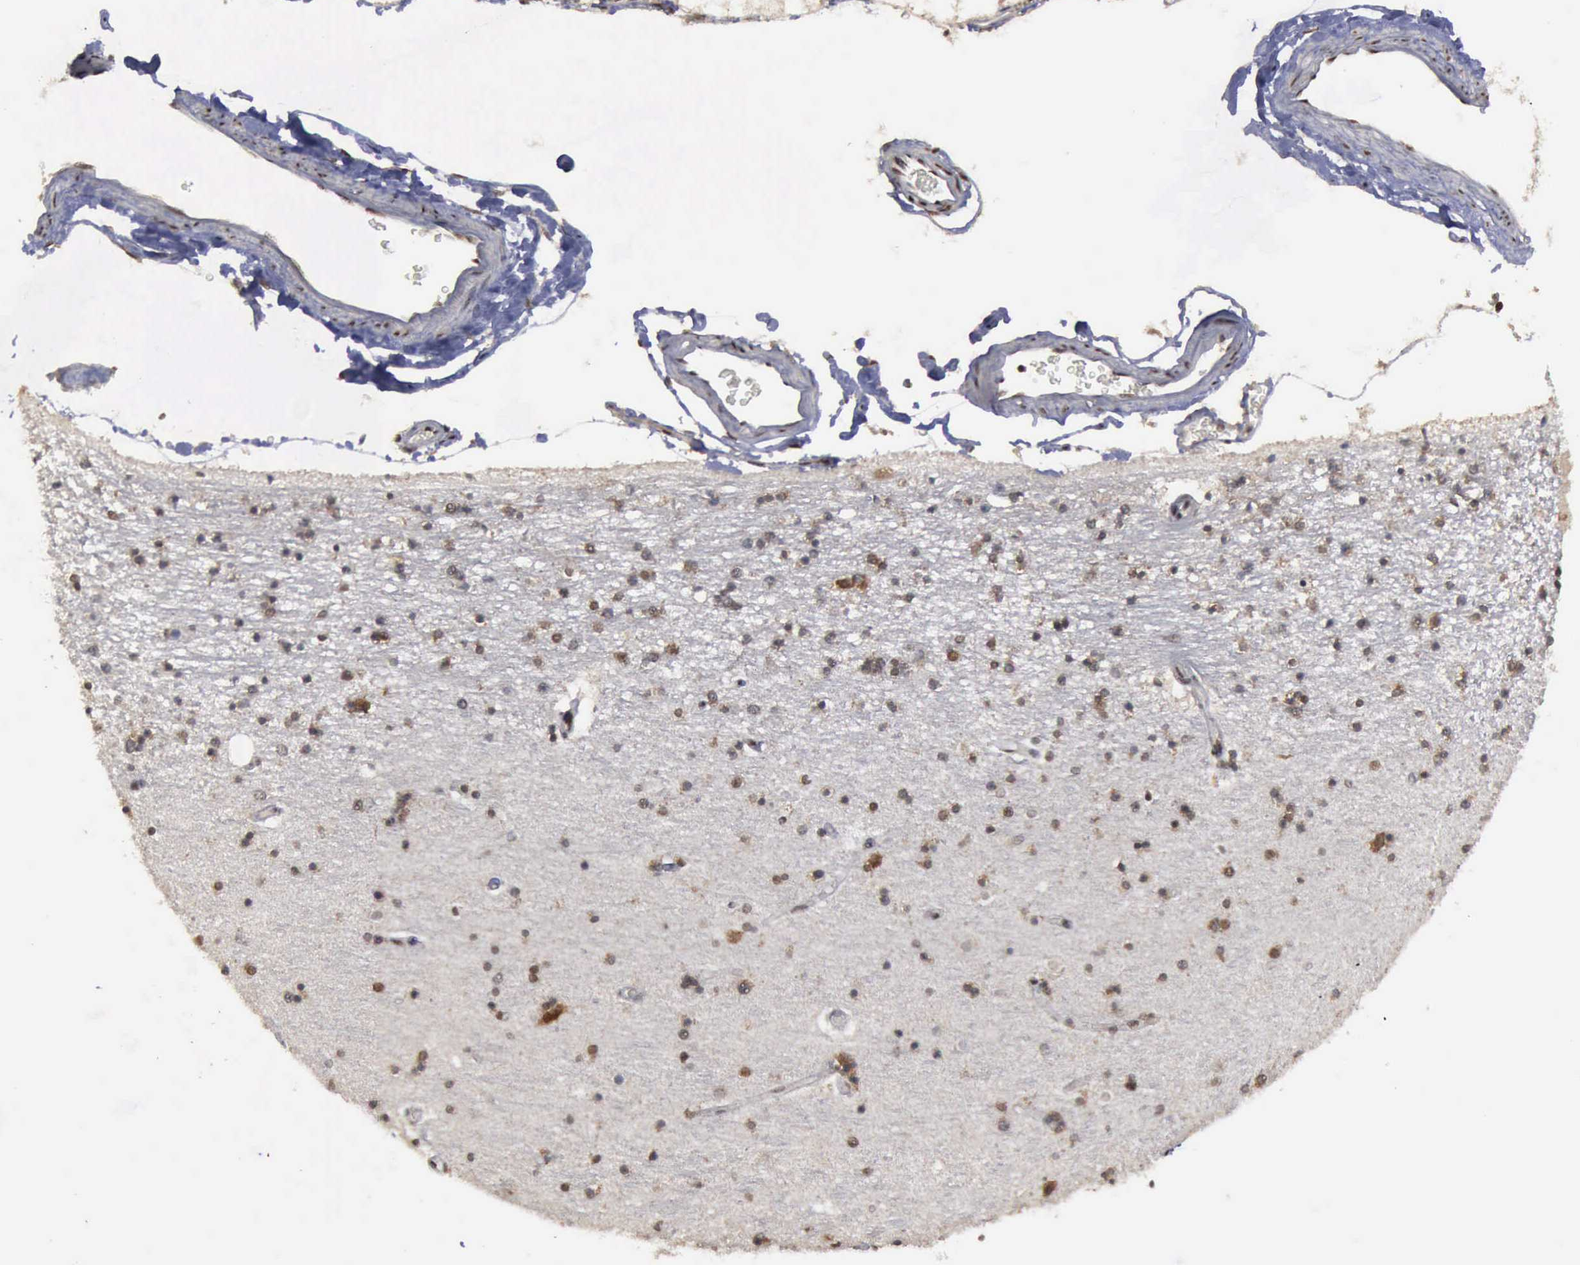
{"staining": {"intensity": "moderate", "quantity": "25%-75%", "location": "cytoplasmic/membranous"}, "tissue": "hippocampus", "cell_type": "Glial cells", "image_type": "normal", "snomed": [{"axis": "morphology", "description": "Normal tissue, NOS"}, {"axis": "topography", "description": "Hippocampus"}], "caption": "Moderate cytoplasmic/membranous positivity for a protein is identified in approximately 25%-75% of glial cells of normal hippocampus using immunohistochemistry.", "gene": "RTCB", "patient": {"sex": "female", "age": 54}}